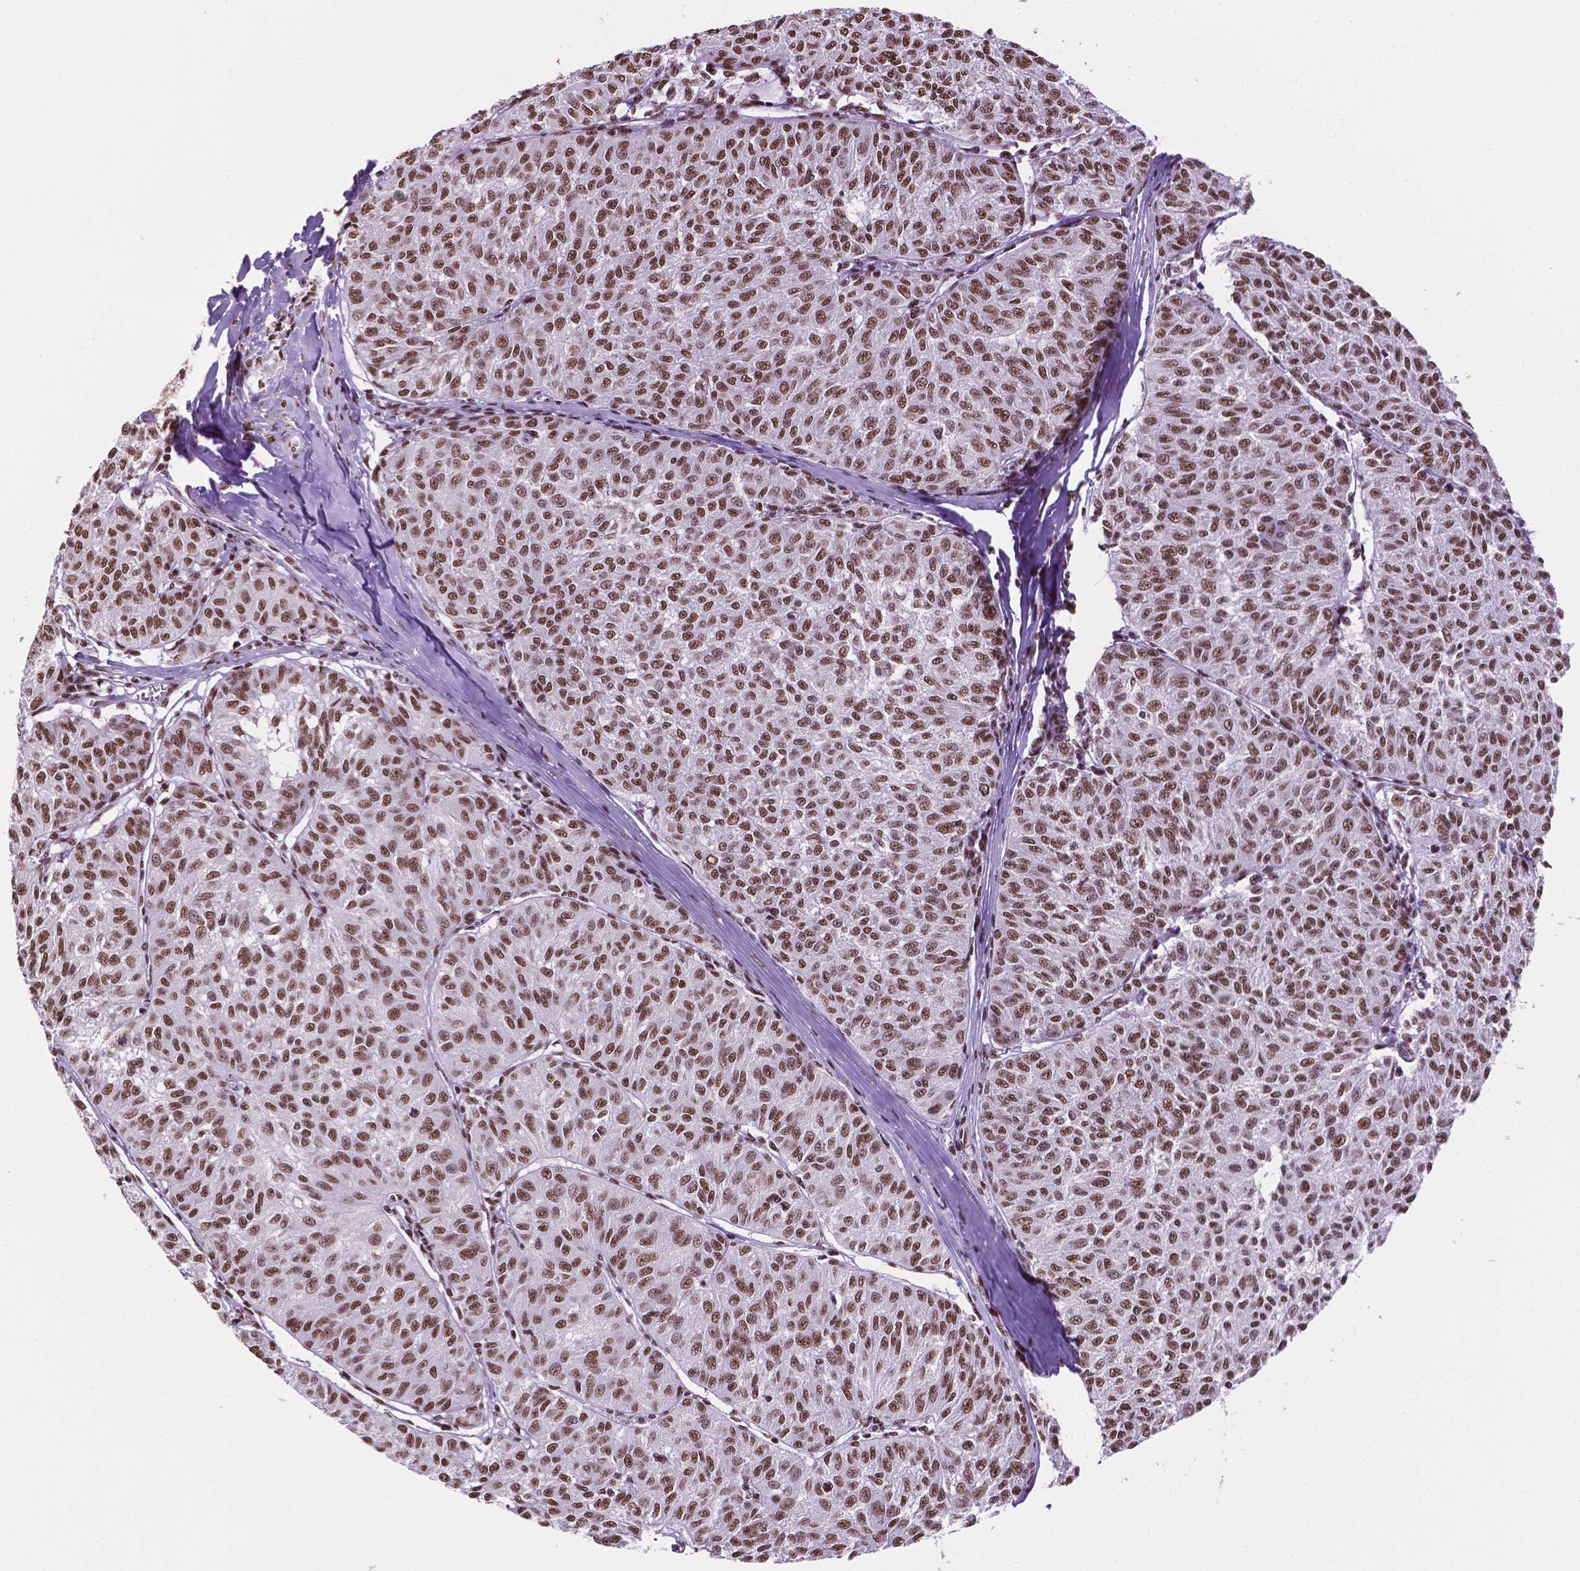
{"staining": {"intensity": "moderate", "quantity": ">75%", "location": "nuclear"}, "tissue": "melanoma", "cell_type": "Tumor cells", "image_type": "cancer", "snomed": [{"axis": "morphology", "description": "Malignant melanoma, NOS"}, {"axis": "topography", "description": "Skin"}], "caption": "There is medium levels of moderate nuclear expression in tumor cells of malignant melanoma, as demonstrated by immunohistochemical staining (brown color).", "gene": "CCAR2", "patient": {"sex": "female", "age": 72}}